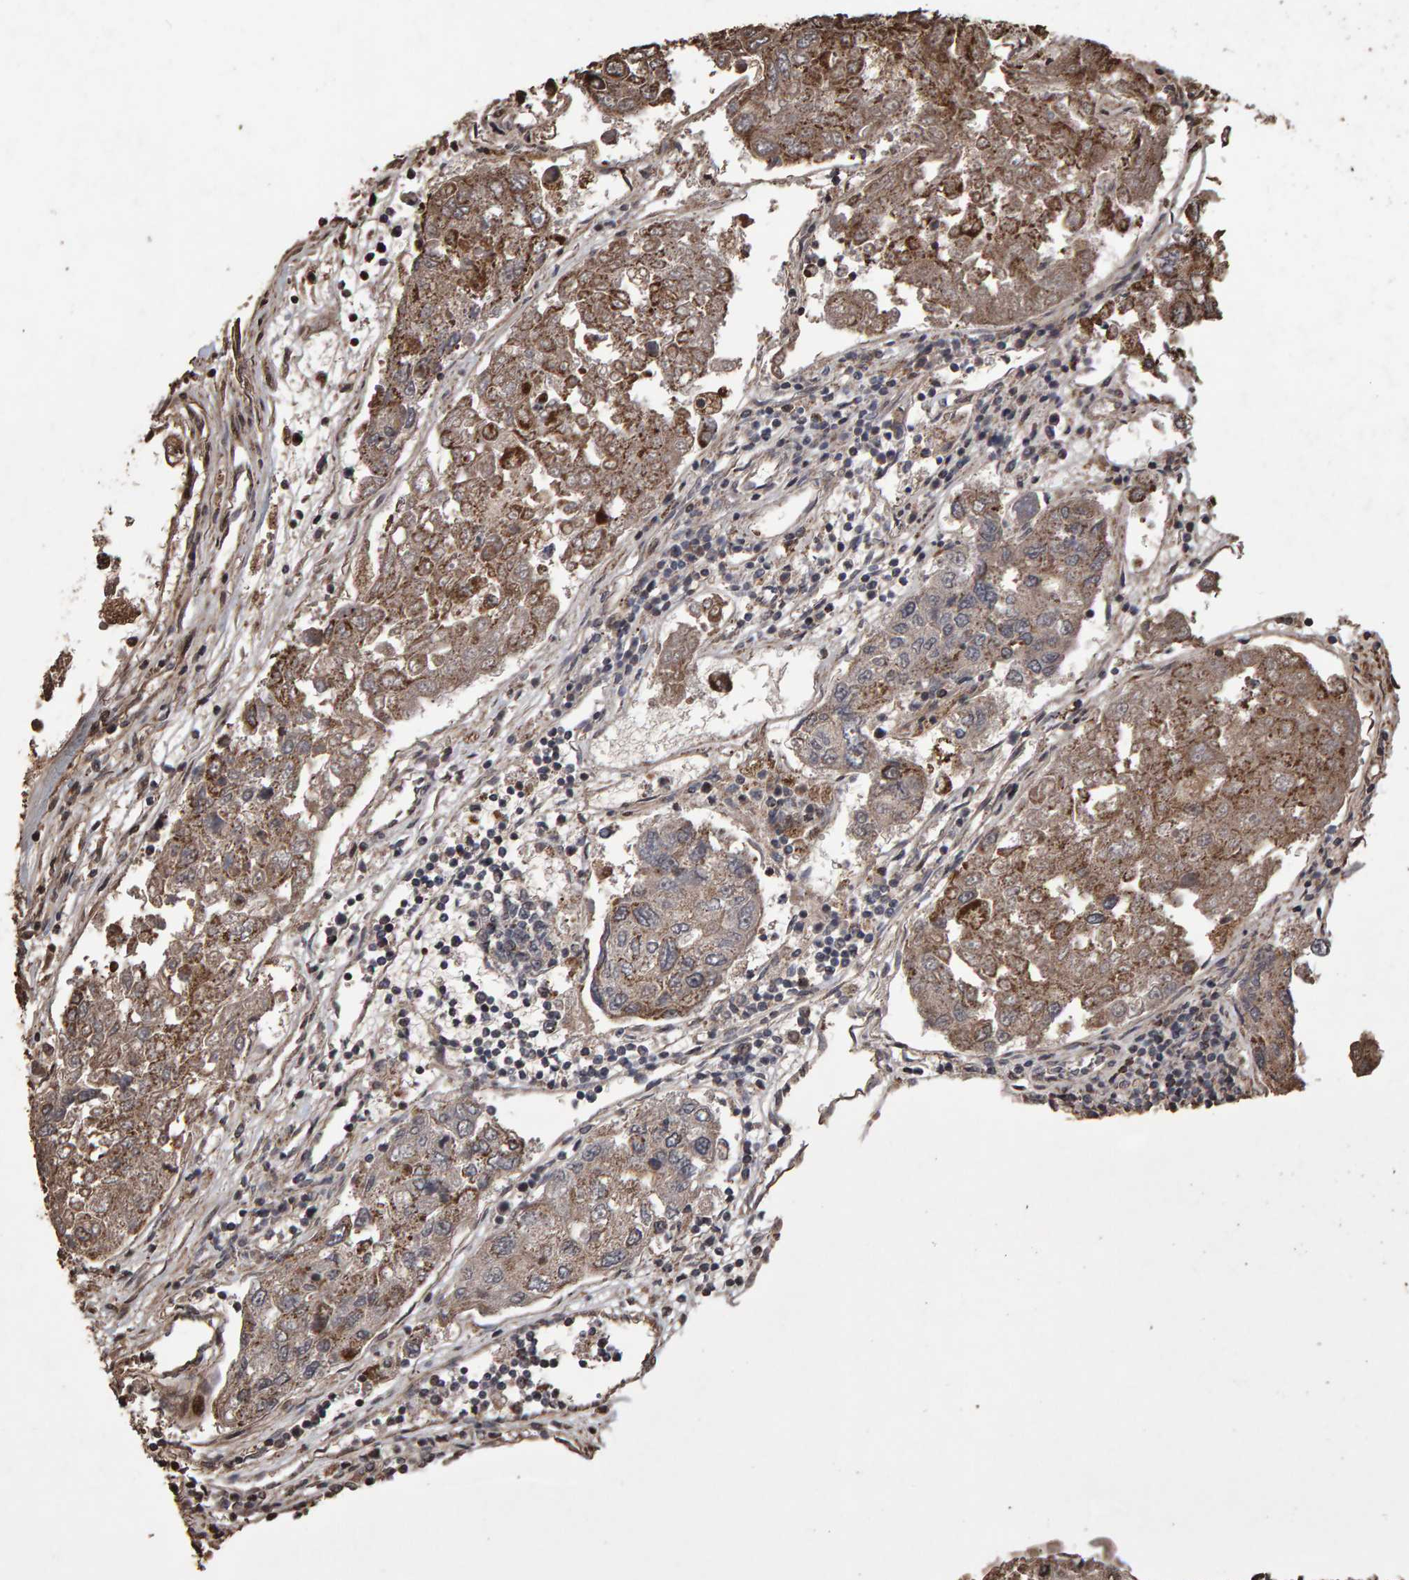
{"staining": {"intensity": "moderate", "quantity": ">75%", "location": "cytoplasmic/membranous"}, "tissue": "urothelial cancer", "cell_type": "Tumor cells", "image_type": "cancer", "snomed": [{"axis": "morphology", "description": "Urothelial carcinoma, High grade"}, {"axis": "topography", "description": "Lymph node"}, {"axis": "topography", "description": "Urinary bladder"}], "caption": "Urothelial carcinoma (high-grade) stained with DAB (3,3'-diaminobenzidine) IHC demonstrates medium levels of moderate cytoplasmic/membranous staining in approximately >75% of tumor cells. (DAB (3,3'-diaminobenzidine) = brown stain, brightfield microscopy at high magnification).", "gene": "OSBP2", "patient": {"sex": "male", "age": 51}}